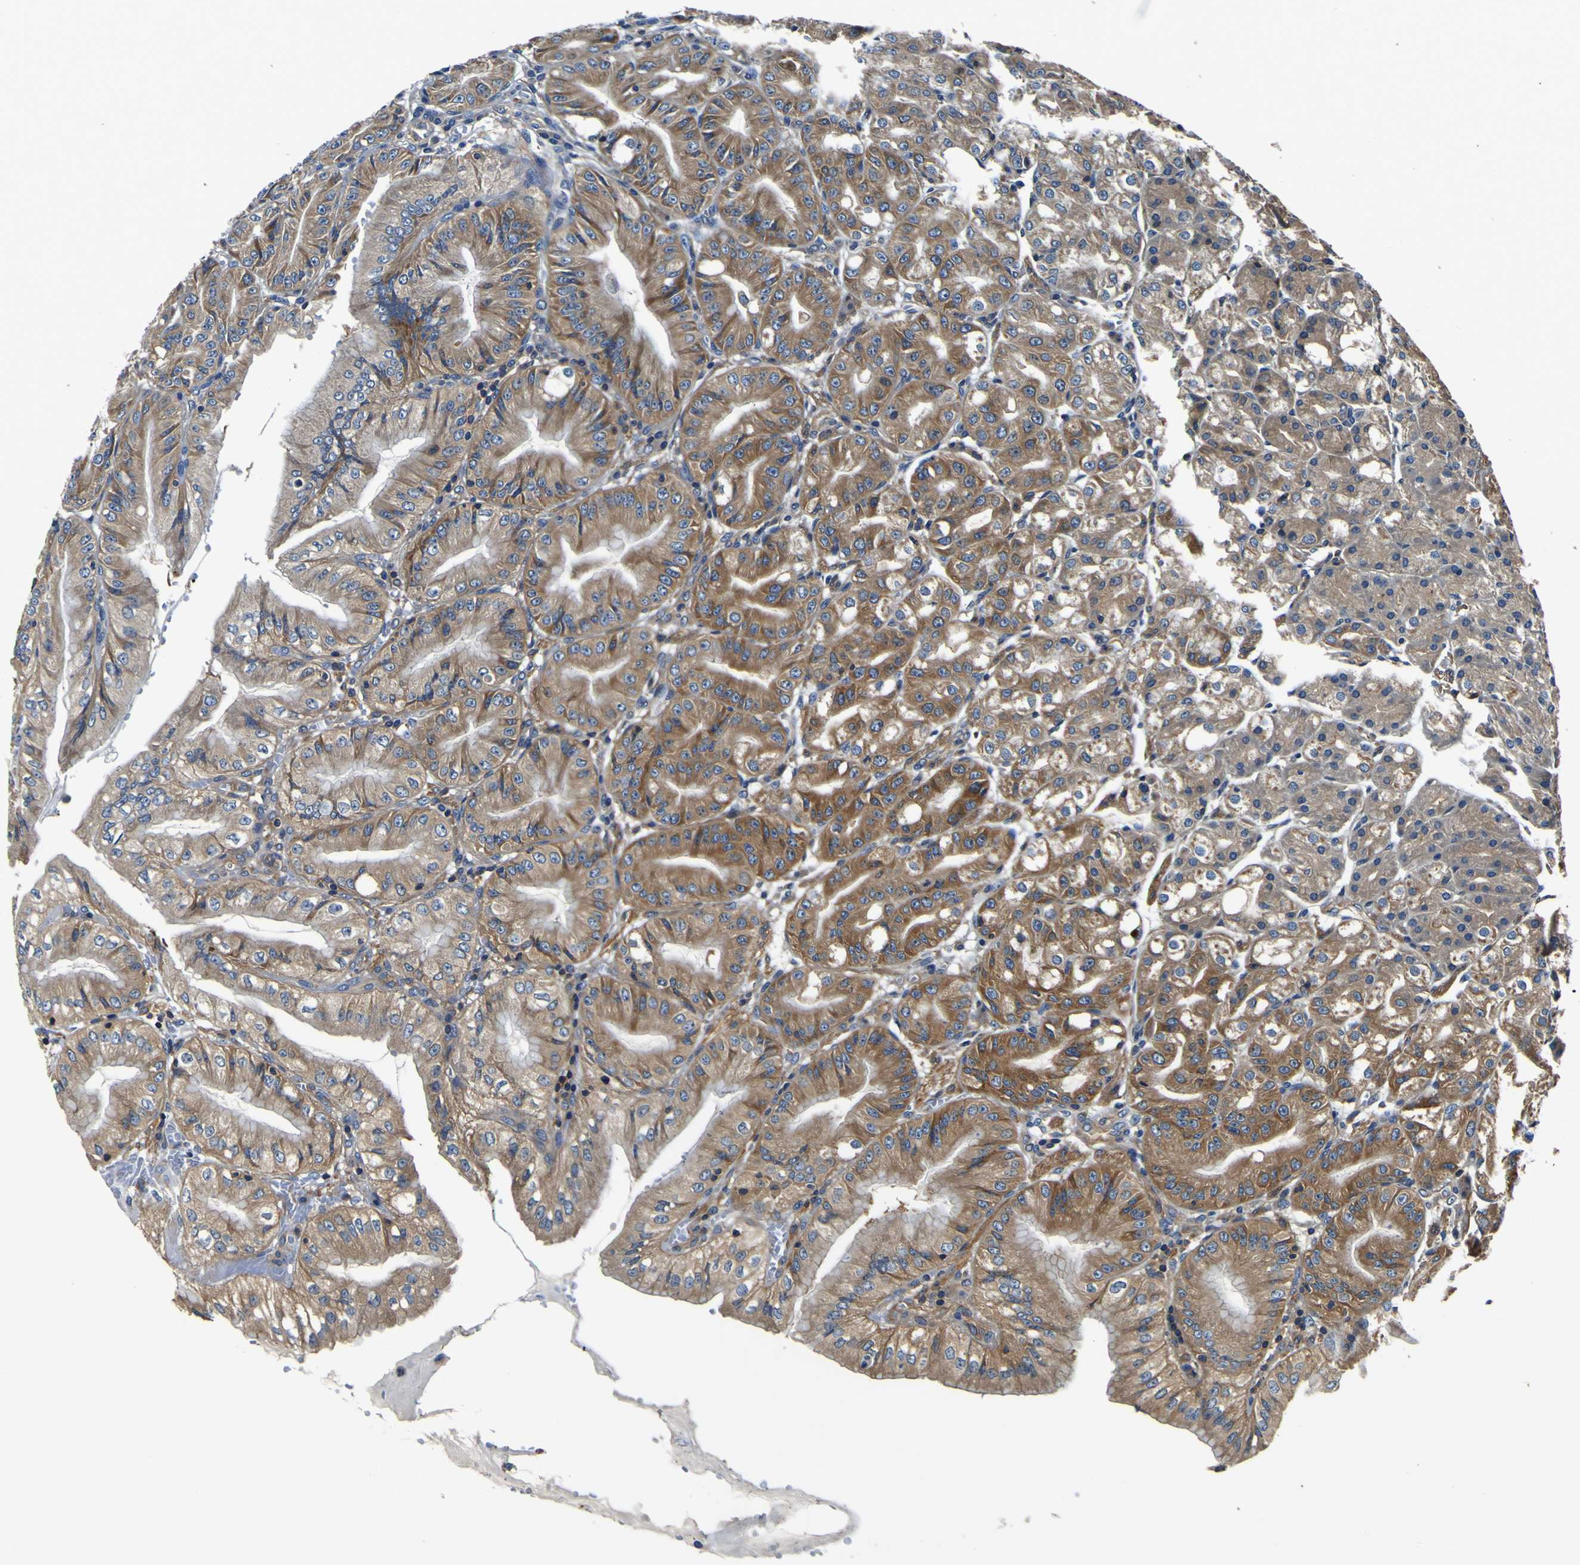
{"staining": {"intensity": "strong", "quantity": ">75%", "location": "cytoplasmic/membranous"}, "tissue": "stomach", "cell_type": "Glandular cells", "image_type": "normal", "snomed": [{"axis": "morphology", "description": "Normal tissue, NOS"}, {"axis": "topography", "description": "Stomach, lower"}], "caption": "High-magnification brightfield microscopy of unremarkable stomach stained with DAB (3,3'-diaminobenzidine) (brown) and counterstained with hematoxylin (blue). glandular cells exhibit strong cytoplasmic/membranous positivity is identified in approximately>75% of cells.", "gene": "CNR2", "patient": {"sex": "male", "age": 71}}